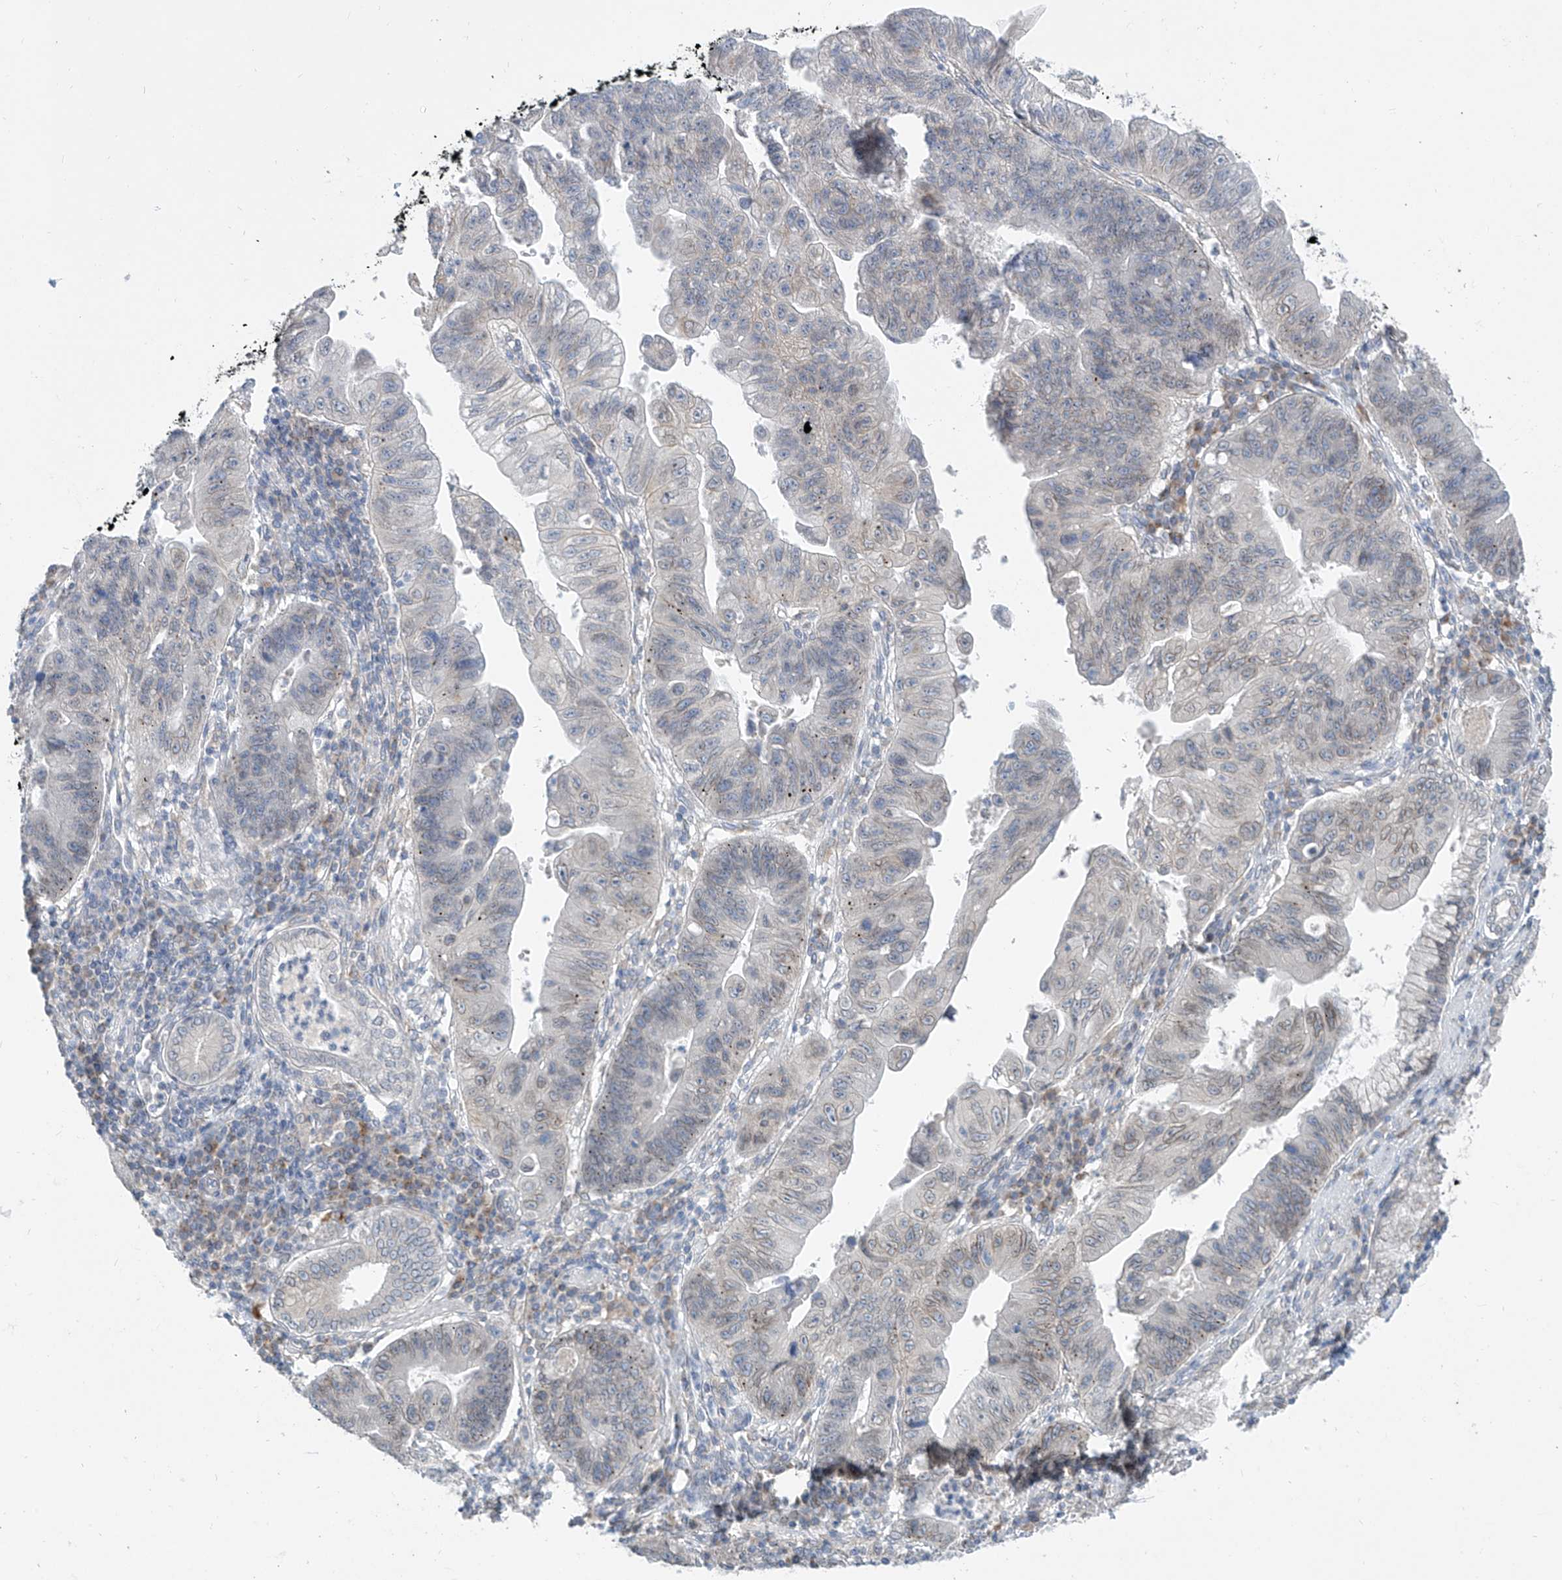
{"staining": {"intensity": "weak", "quantity": "<25%", "location": "cytoplasmic/membranous,nuclear"}, "tissue": "stomach cancer", "cell_type": "Tumor cells", "image_type": "cancer", "snomed": [{"axis": "morphology", "description": "Adenocarcinoma, NOS"}, {"axis": "topography", "description": "Stomach"}], "caption": "Stomach cancer was stained to show a protein in brown. There is no significant positivity in tumor cells.", "gene": "KRTAP25-1", "patient": {"sex": "male", "age": 59}}